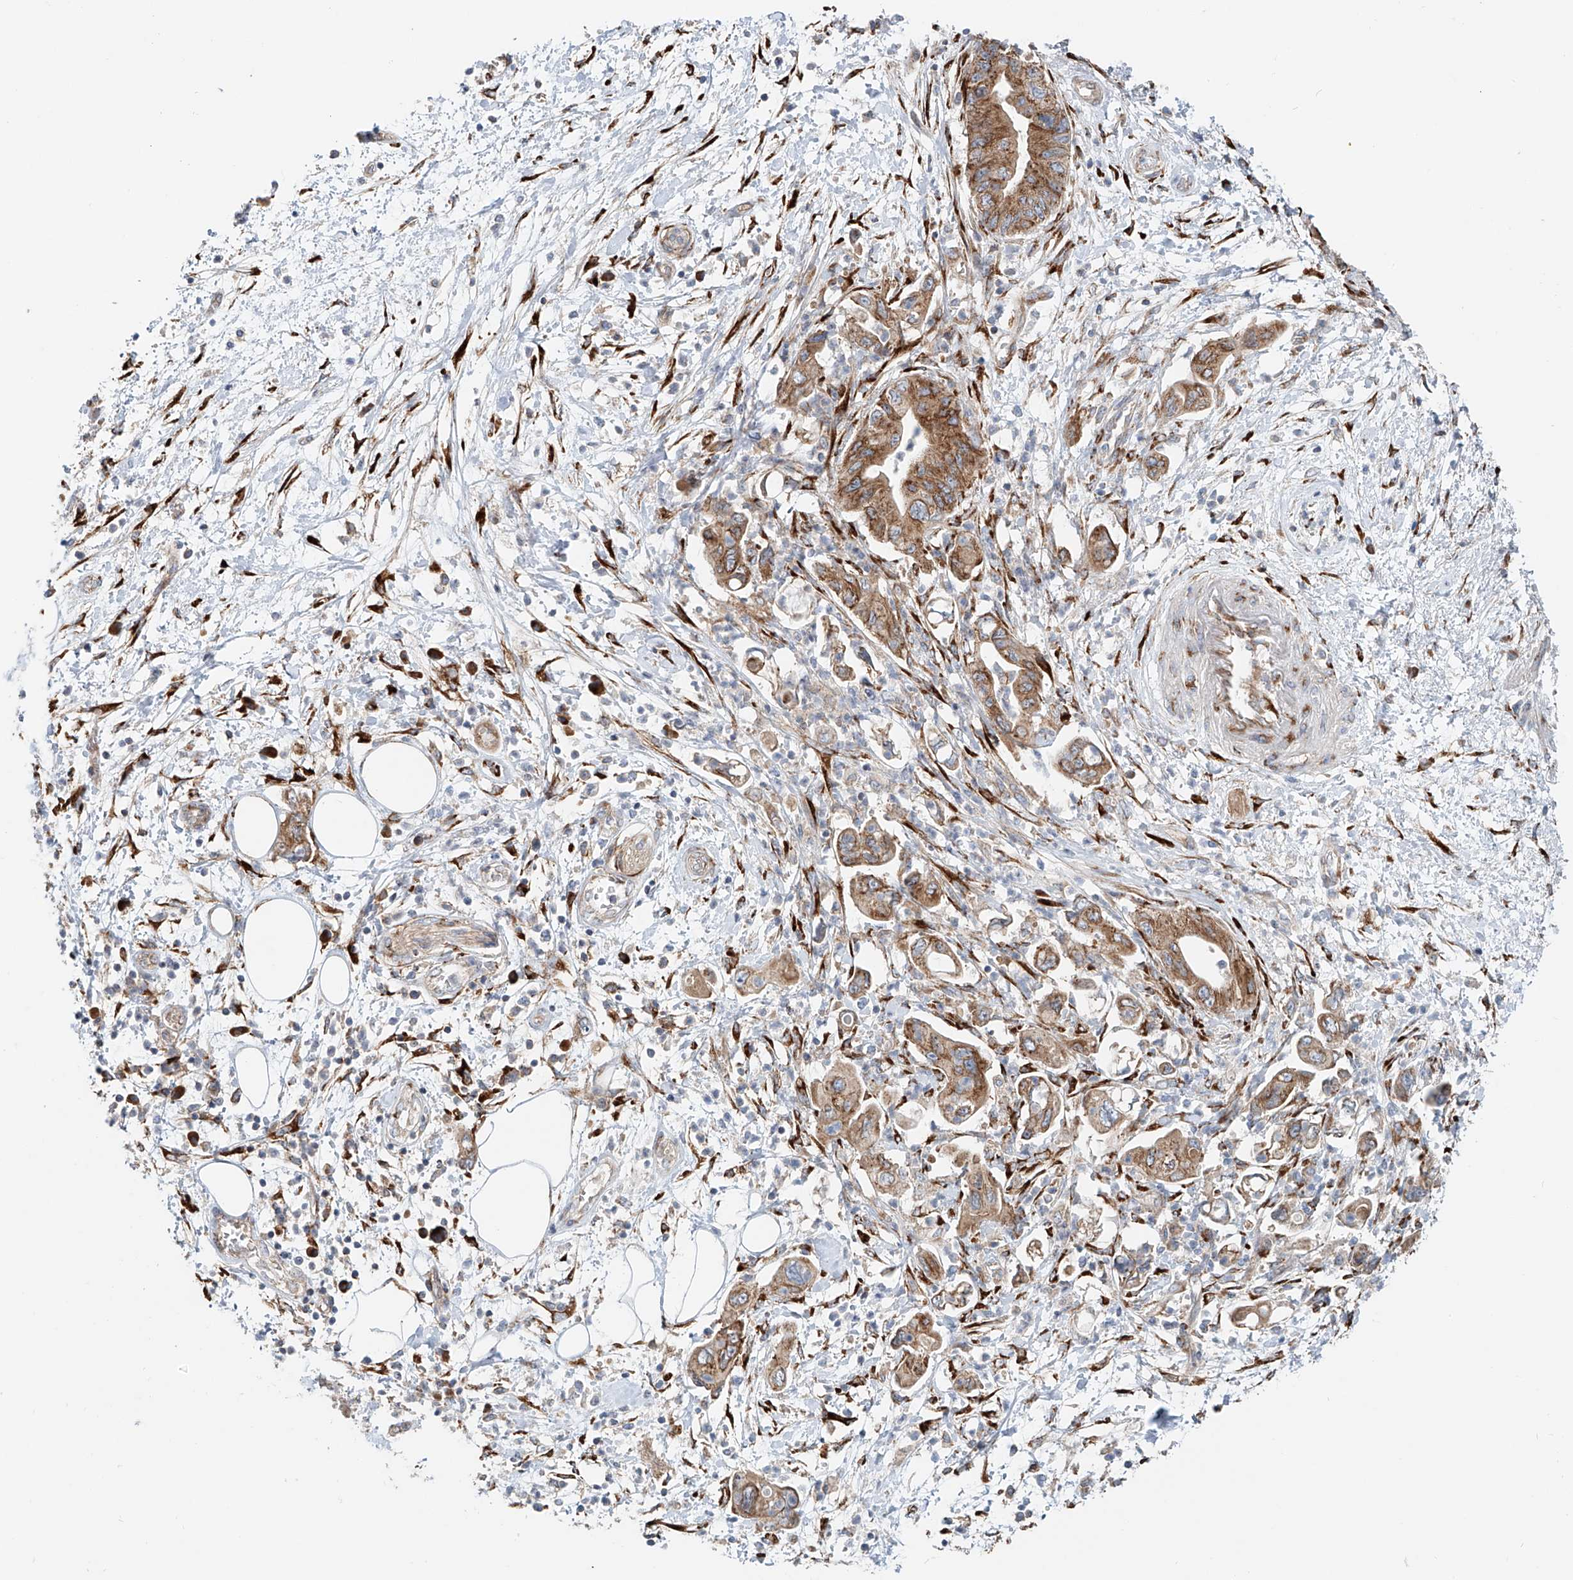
{"staining": {"intensity": "moderate", "quantity": ">75%", "location": "cytoplasmic/membranous"}, "tissue": "pancreatic cancer", "cell_type": "Tumor cells", "image_type": "cancer", "snomed": [{"axis": "morphology", "description": "Adenocarcinoma, NOS"}, {"axis": "topography", "description": "Pancreas"}], "caption": "Moderate cytoplasmic/membranous protein staining is identified in approximately >75% of tumor cells in pancreatic adenocarcinoma.", "gene": "SNAP29", "patient": {"sex": "female", "age": 73}}